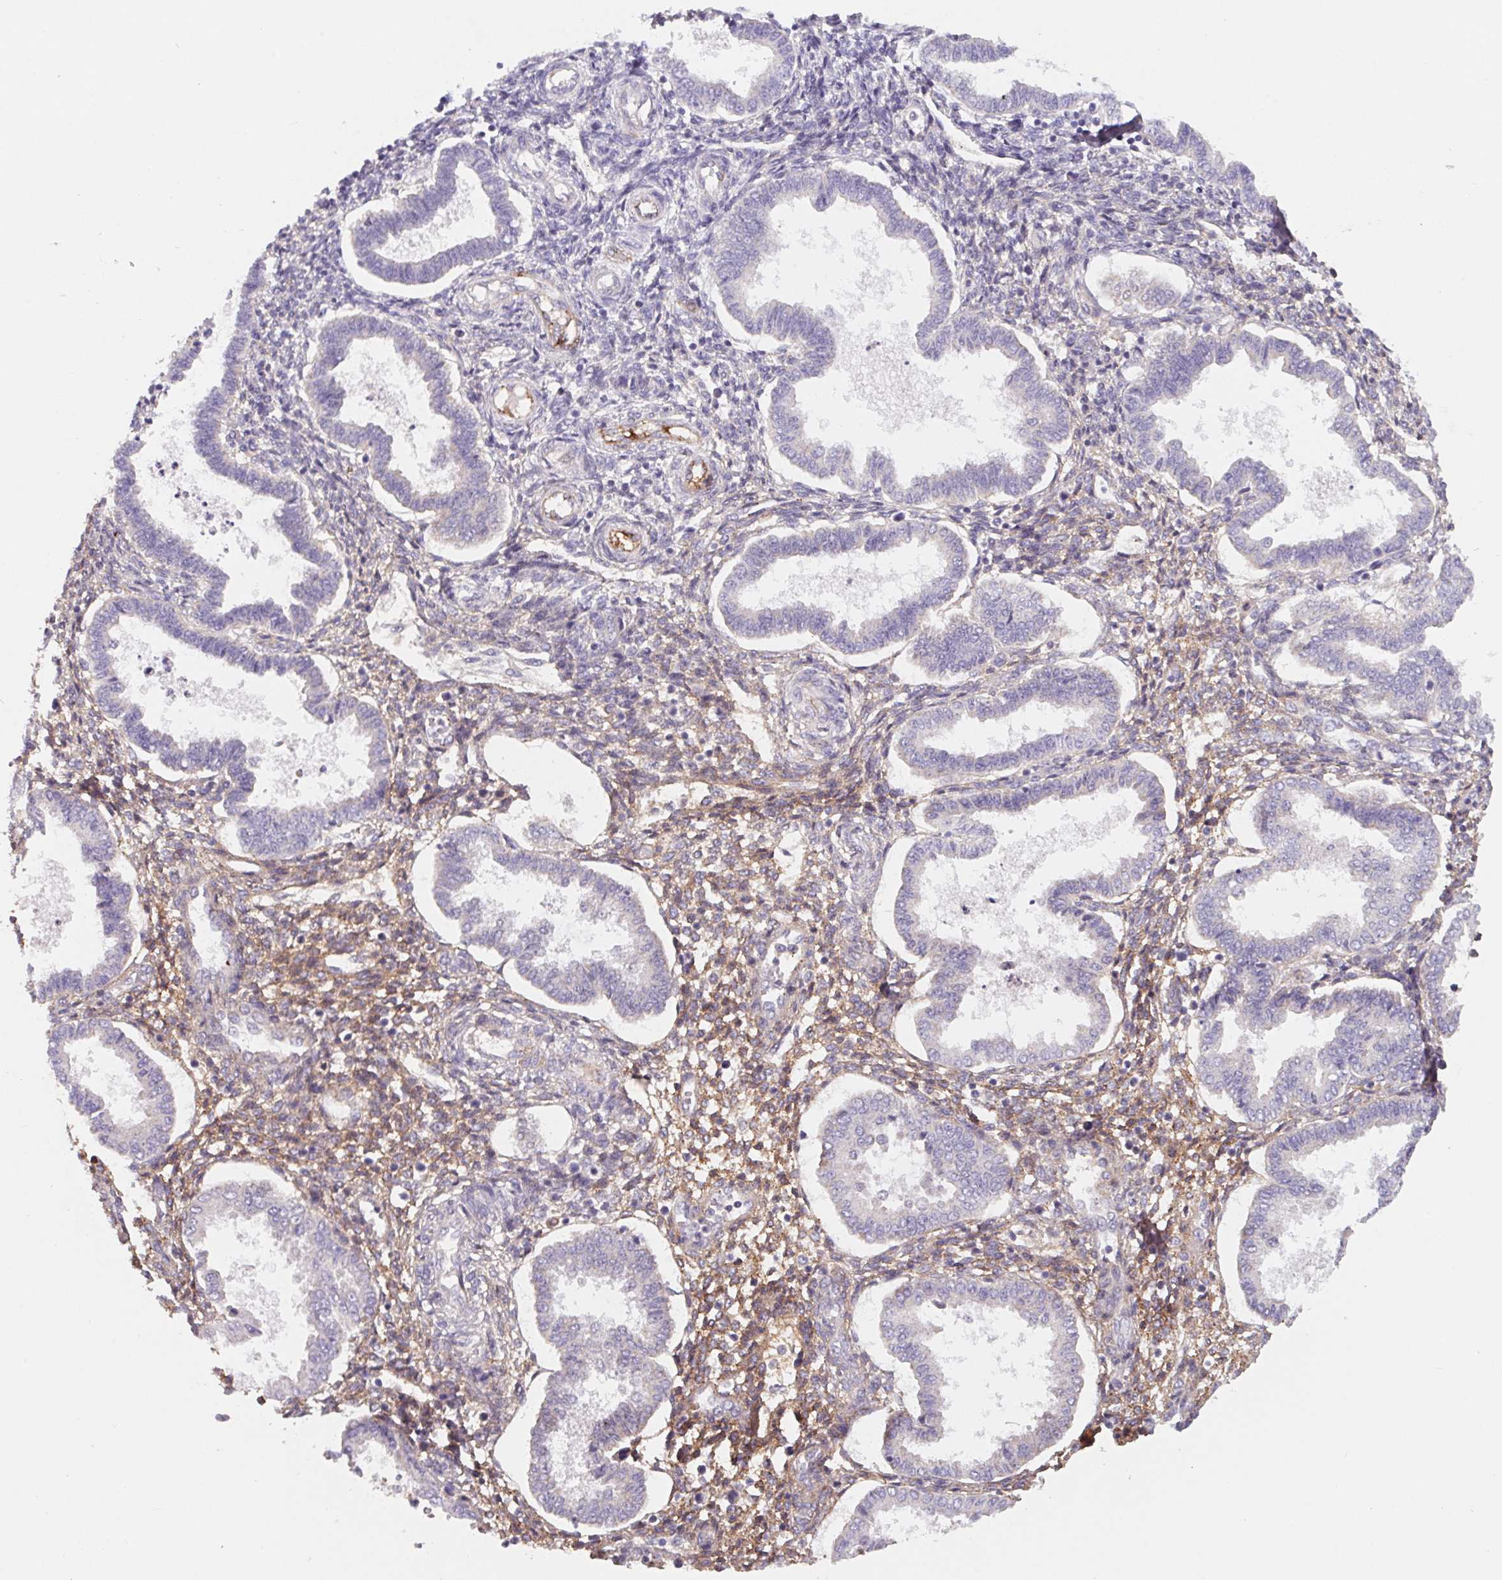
{"staining": {"intensity": "weak", "quantity": "<25%", "location": "cytoplasmic/membranous"}, "tissue": "endometrium", "cell_type": "Cells in endometrial stroma", "image_type": "normal", "snomed": [{"axis": "morphology", "description": "Normal tissue, NOS"}, {"axis": "topography", "description": "Endometrium"}], "caption": "DAB (3,3'-diaminobenzidine) immunohistochemical staining of unremarkable endometrium displays no significant positivity in cells in endometrial stroma. (Brightfield microscopy of DAB immunohistochemistry at high magnification).", "gene": "LPA", "patient": {"sex": "female", "age": 24}}